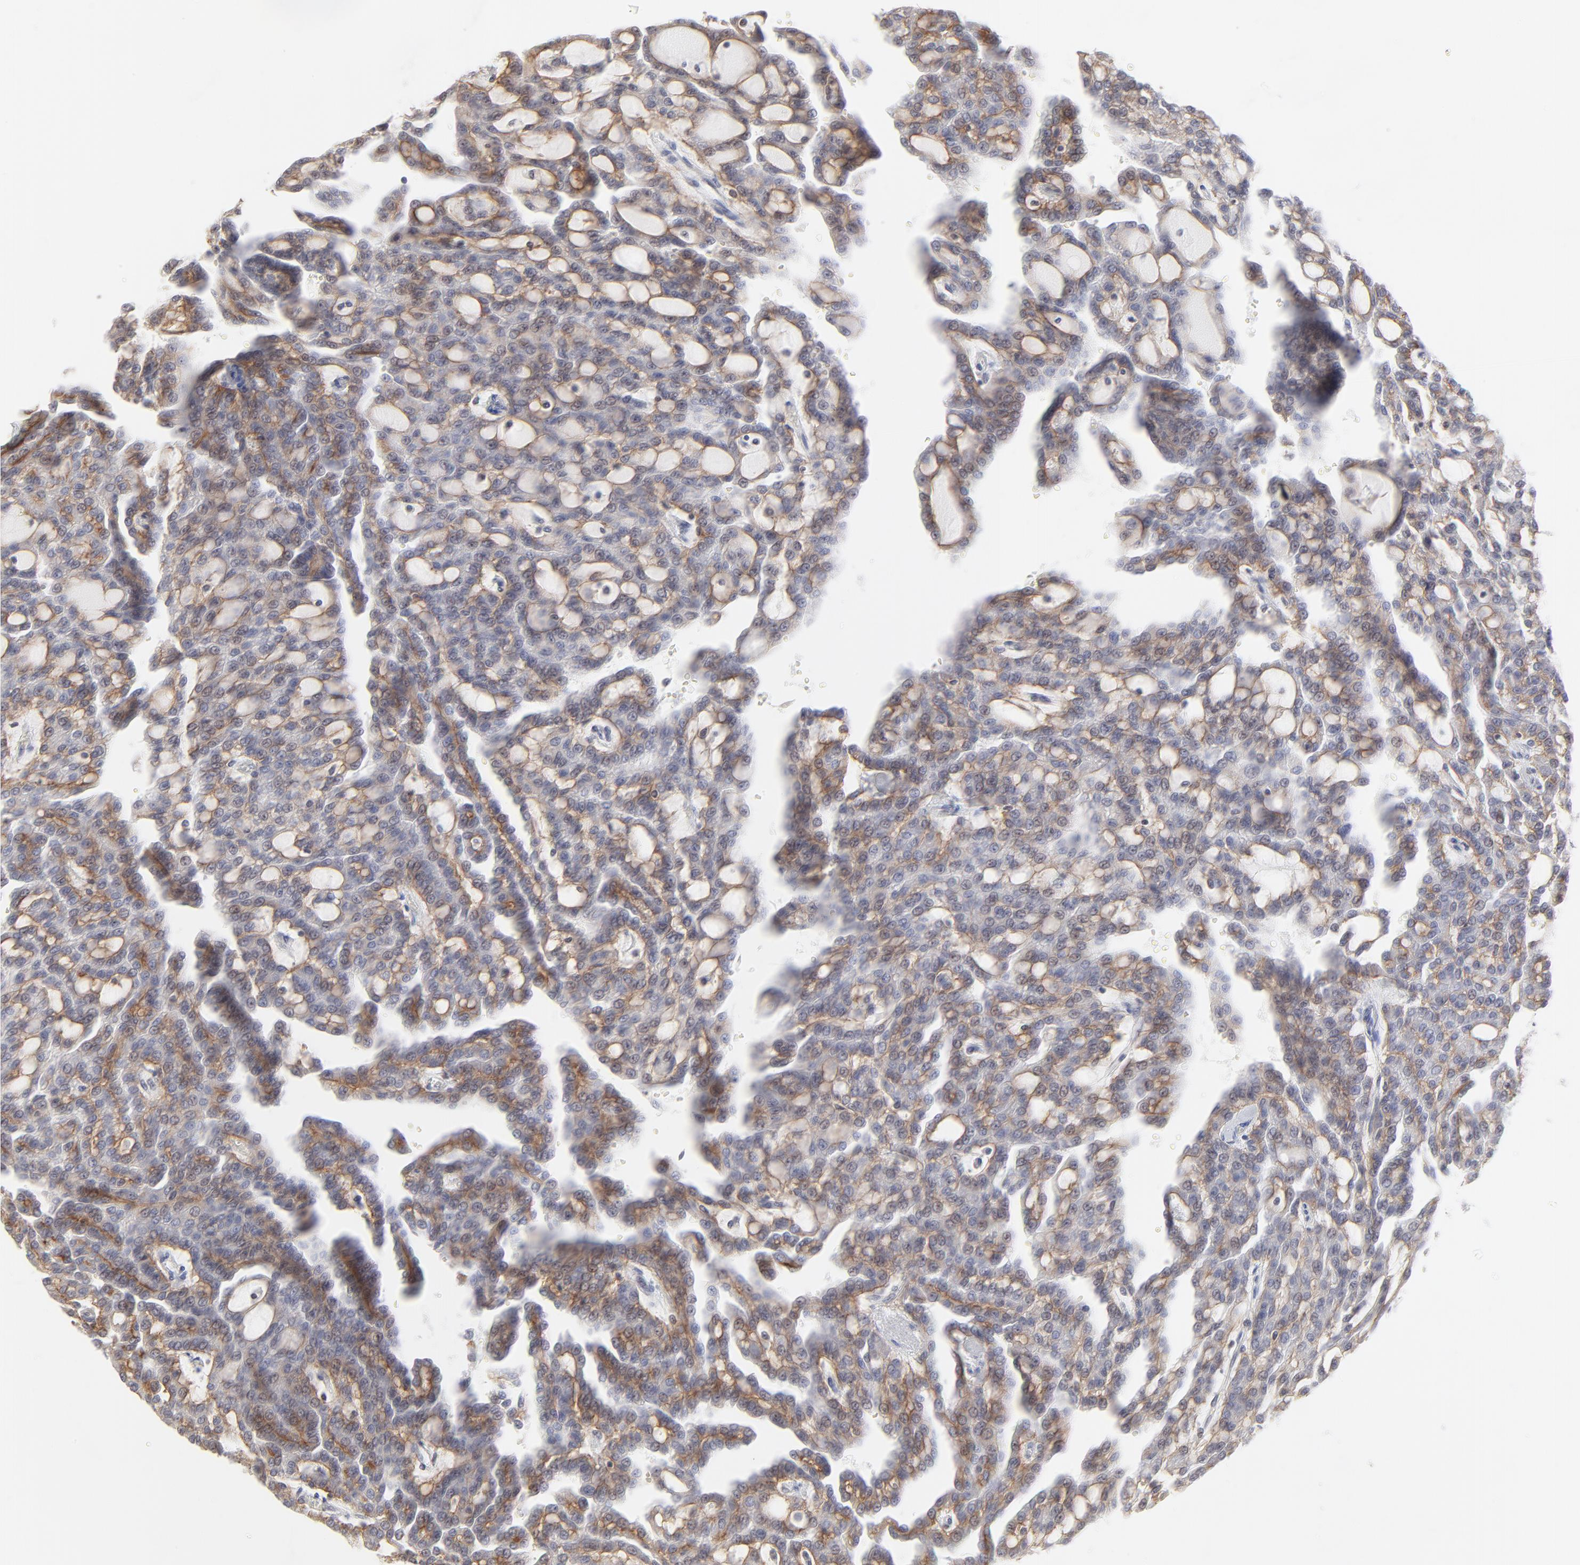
{"staining": {"intensity": "moderate", "quantity": "25%-75%", "location": "cytoplasmic/membranous"}, "tissue": "renal cancer", "cell_type": "Tumor cells", "image_type": "cancer", "snomed": [{"axis": "morphology", "description": "Adenocarcinoma, NOS"}, {"axis": "topography", "description": "Kidney"}], "caption": "Protein expression analysis of human renal cancer (adenocarcinoma) reveals moderate cytoplasmic/membranous staining in approximately 25%-75% of tumor cells. The staining was performed using DAB (3,3'-diaminobenzidine), with brown indicating positive protein expression. Nuclei are stained blue with hematoxylin.", "gene": "NFIL3", "patient": {"sex": "male", "age": 63}}